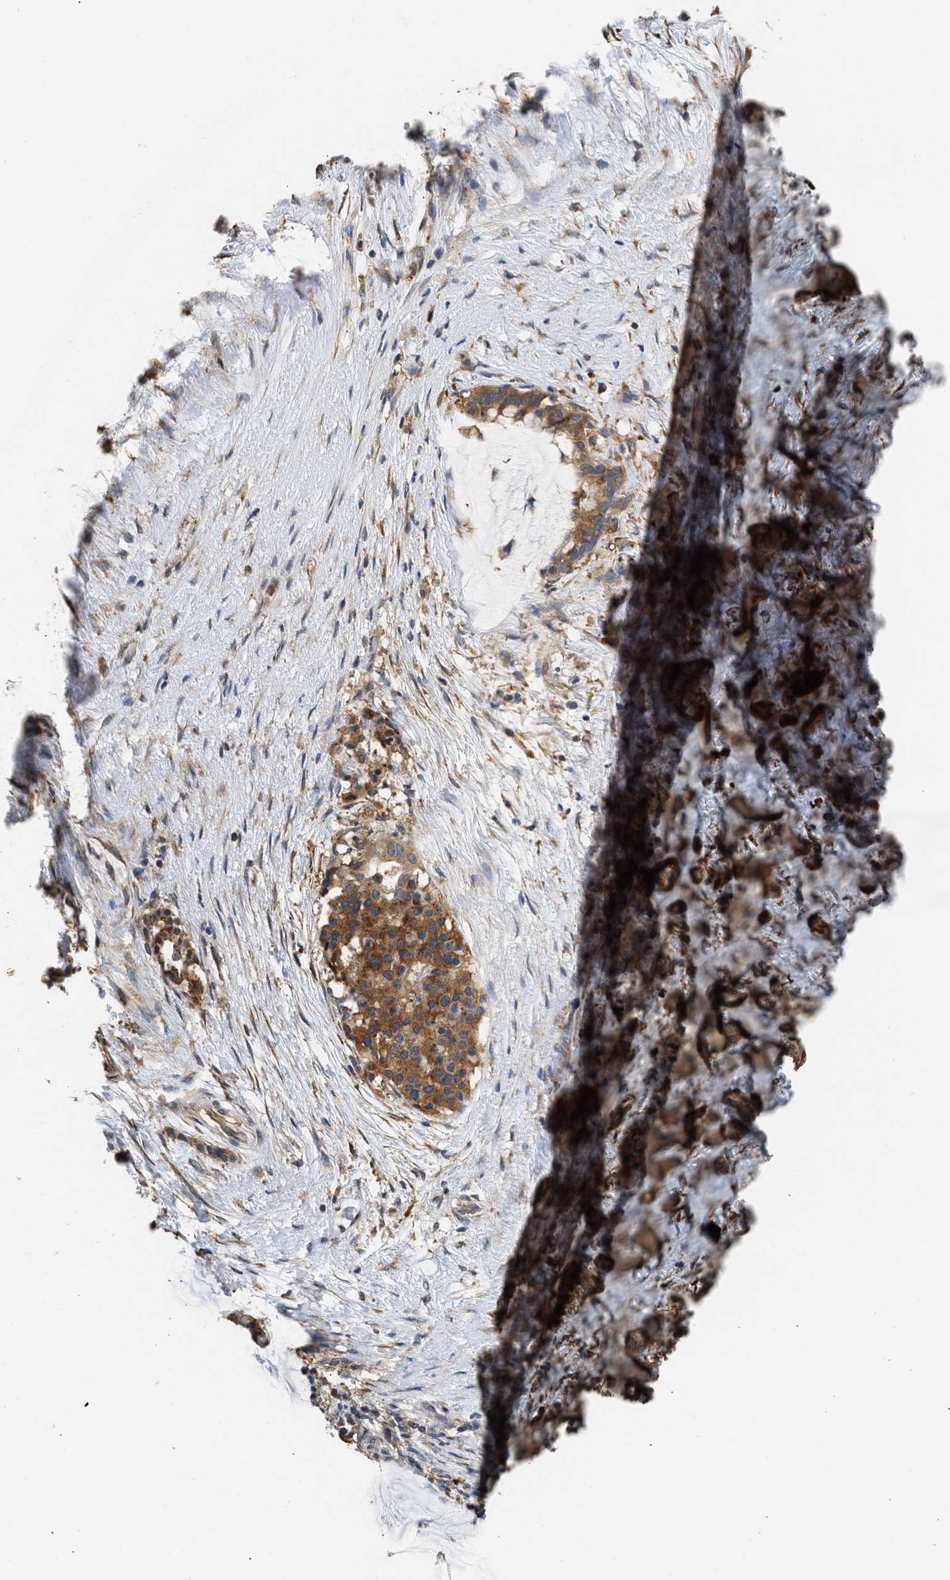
{"staining": {"intensity": "moderate", "quantity": ">75%", "location": "cytoplasmic/membranous"}, "tissue": "pancreatic cancer", "cell_type": "Tumor cells", "image_type": "cancer", "snomed": [{"axis": "morphology", "description": "Adenocarcinoma, NOS"}, {"axis": "topography", "description": "Pancreas"}], "caption": "Immunohistochemistry histopathology image of neoplastic tissue: human adenocarcinoma (pancreatic) stained using immunohistochemistry reveals medium levels of moderate protein expression localized specifically in the cytoplasmic/membranous of tumor cells, appearing as a cytoplasmic/membranous brown color.", "gene": "SLC36A4", "patient": {"sex": "male", "age": 41}}